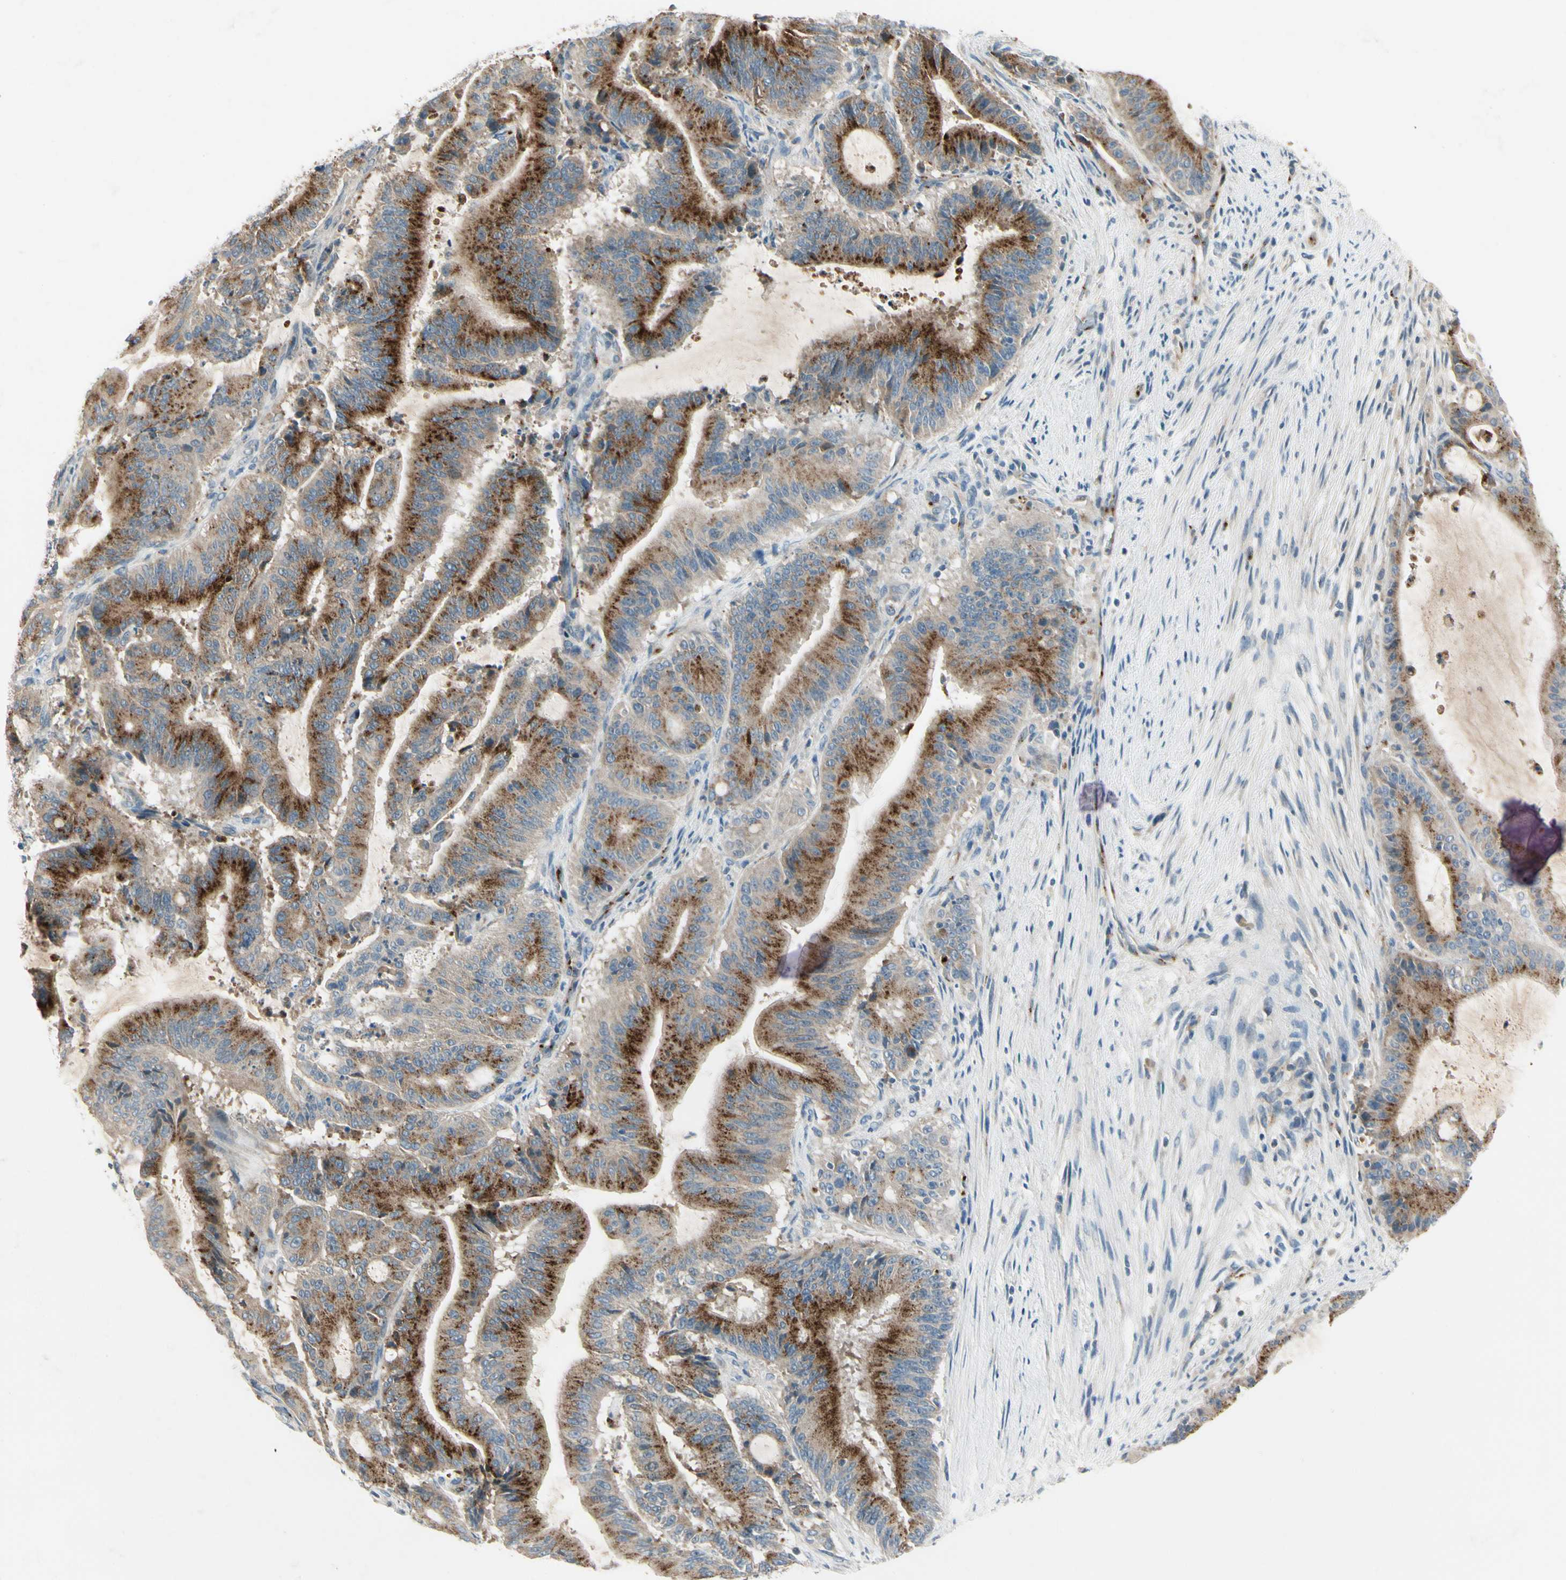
{"staining": {"intensity": "strong", "quantity": ">75%", "location": "cytoplasmic/membranous"}, "tissue": "liver cancer", "cell_type": "Tumor cells", "image_type": "cancer", "snomed": [{"axis": "morphology", "description": "Cholangiocarcinoma"}, {"axis": "topography", "description": "Liver"}], "caption": "Strong cytoplasmic/membranous protein staining is appreciated in about >75% of tumor cells in cholangiocarcinoma (liver). Nuclei are stained in blue.", "gene": "MANSC1", "patient": {"sex": "female", "age": 73}}